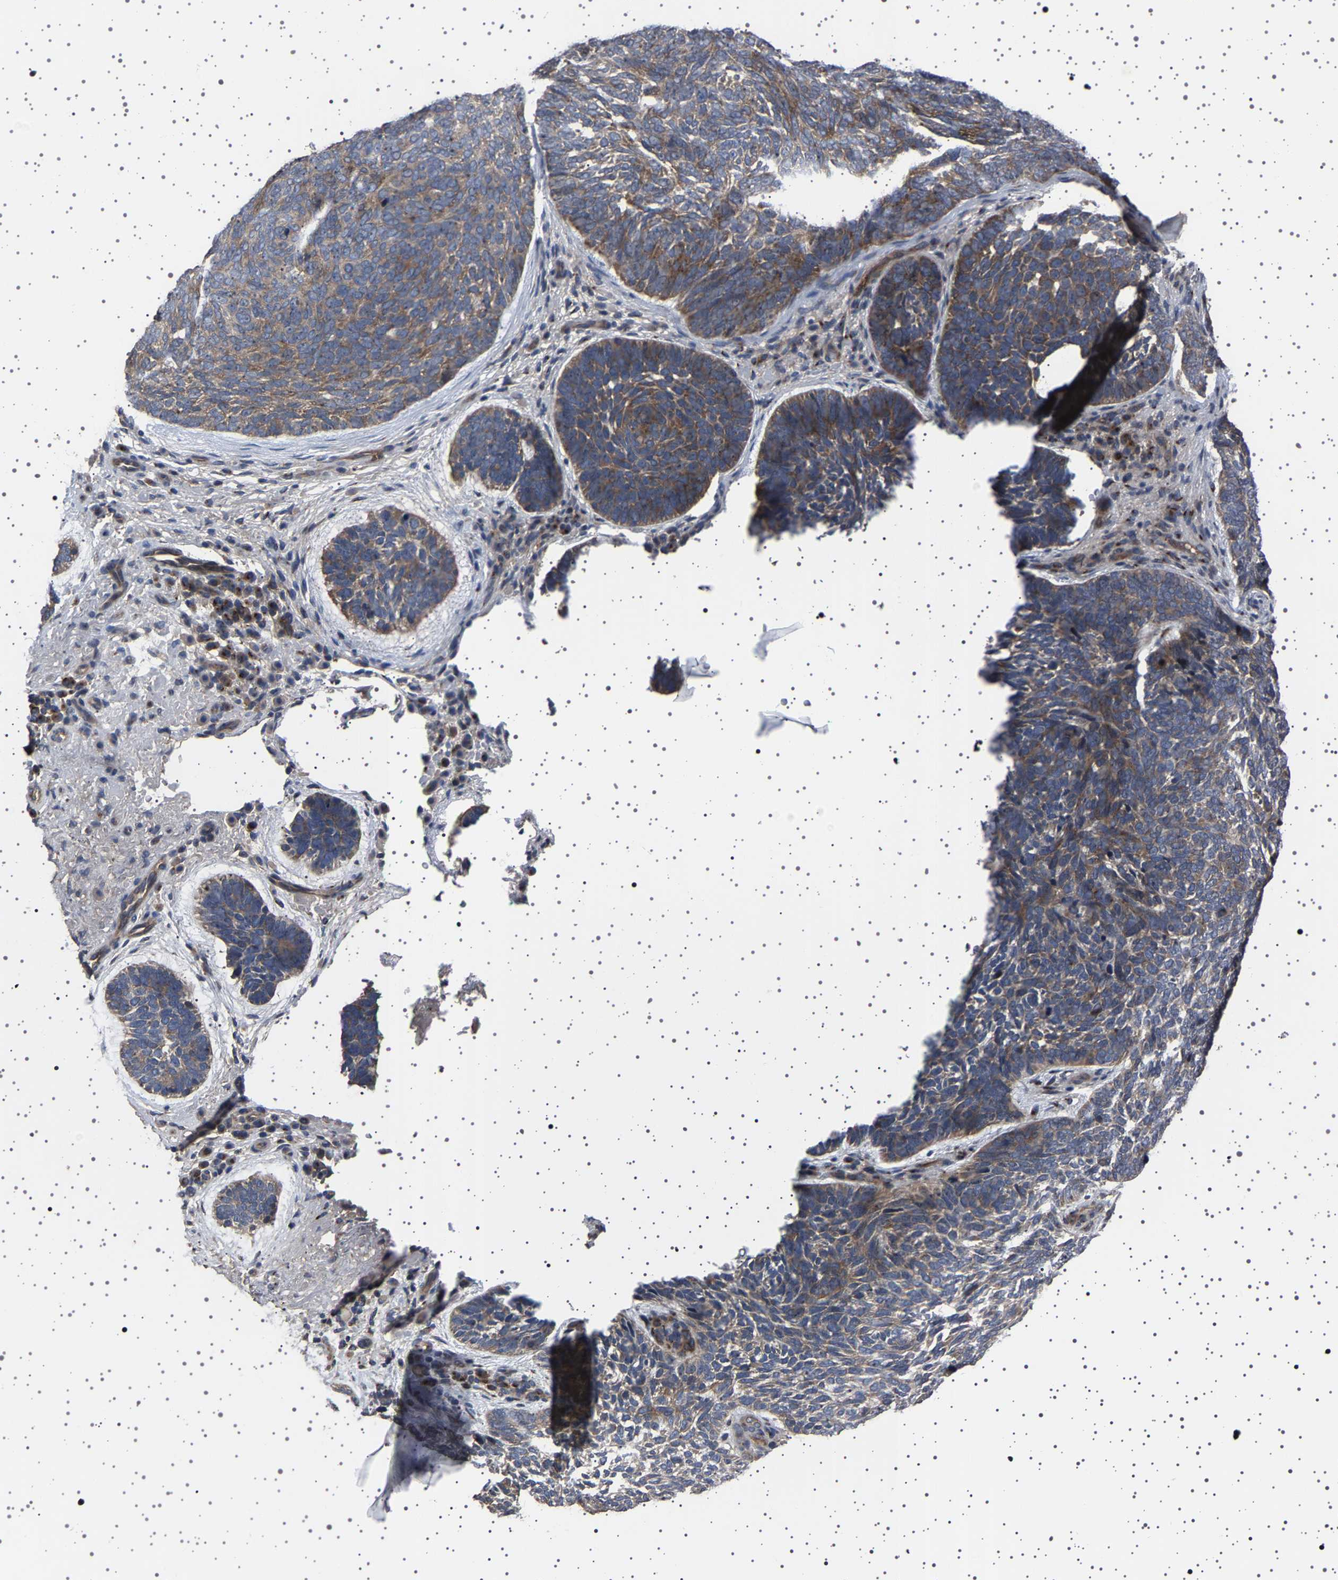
{"staining": {"intensity": "moderate", "quantity": "25%-75%", "location": "cytoplasmic/membranous"}, "tissue": "skin cancer", "cell_type": "Tumor cells", "image_type": "cancer", "snomed": [{"axis": "morphology", "description": "Basal cell carcinoma"}, {"axis": "topography", "description": "Skin"}, {"axis": "topography", "description": "Skin of head"}], "caption": "Basal cell carcinoma (skin) tissue shows moderate cytoplasmic/membranous positivity in approximately 25%-75% of tumor cells, visualized by immunohistochemistry. Nuclei are stained in blue.", "gene": "NCKAP1", "patient": {"sex": "female", "age": 85}}